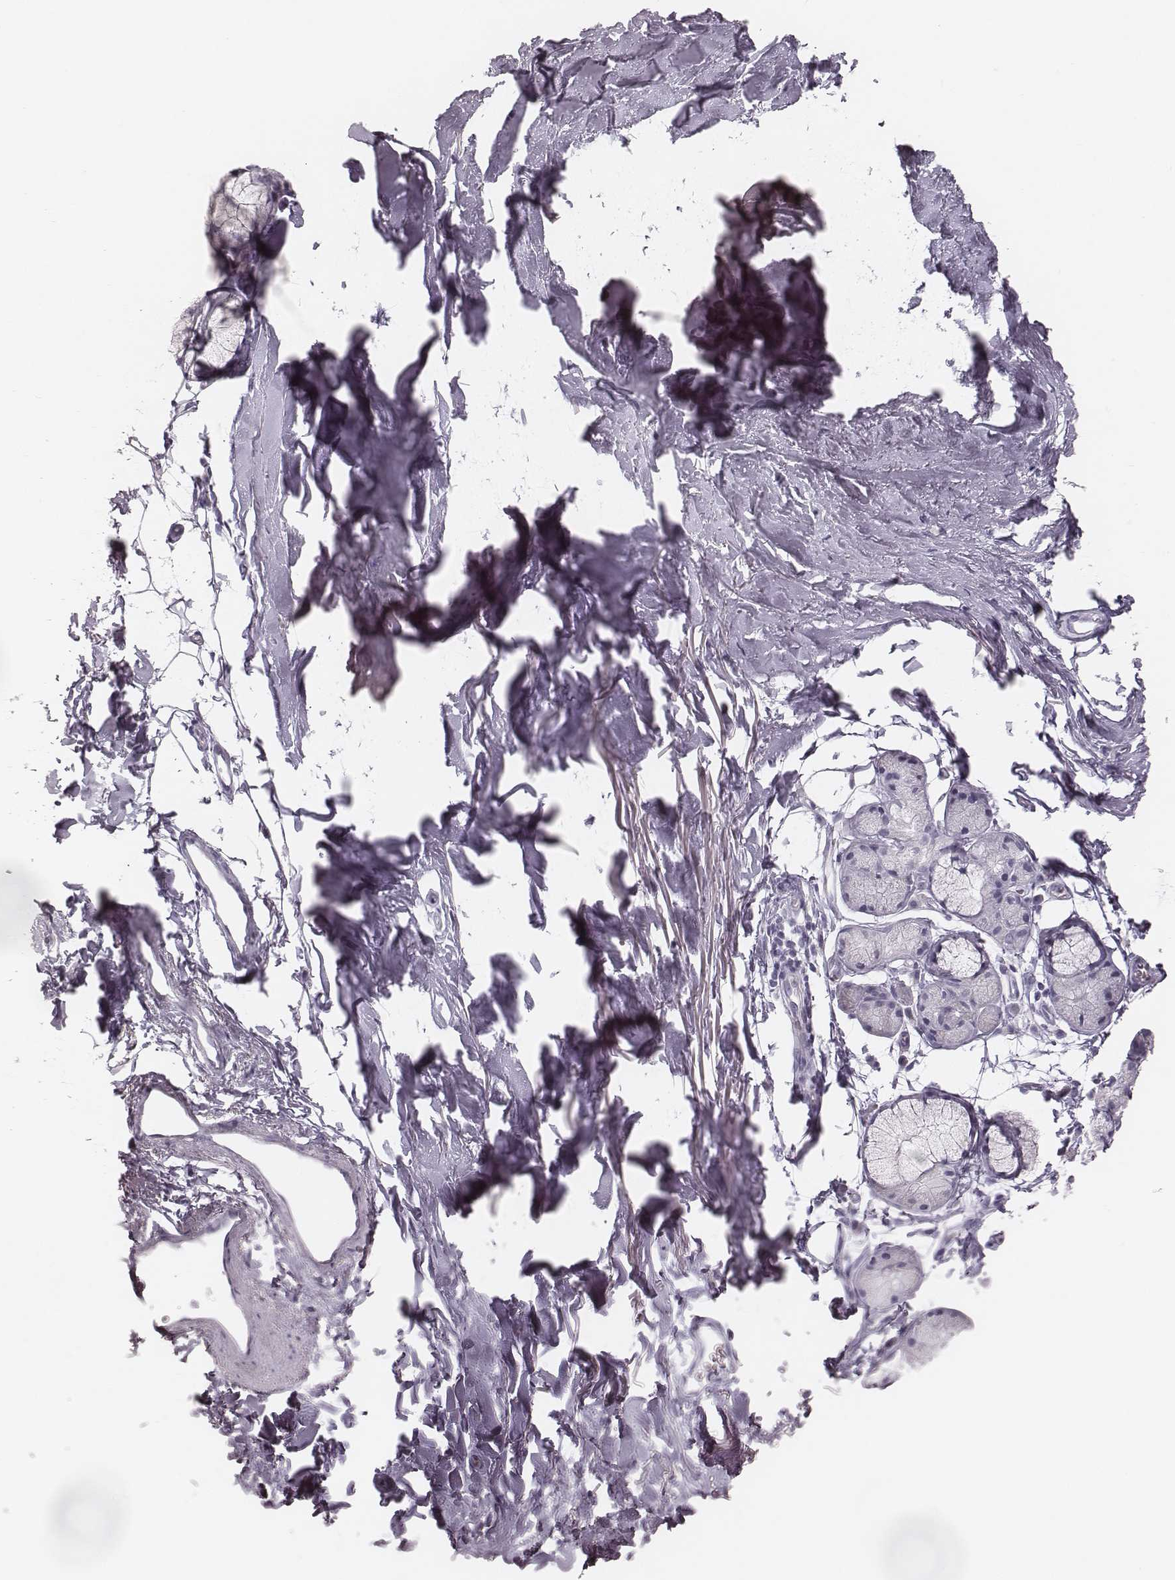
{"staining": {"intensity": "negative", "quantity": "none", "location": "none"}, "tissue": "adipose tissue", "cell_type": "Adipocytes", "image_type": "normal", "snomed": [{"axis": "morphology", "description": "Normal tissue, NOS"}, {"axis": "topography", "description": "Cartilage tissue"}, {"axis": "topography", "description": "Bronchus"}], "caption": "An immunohistochemistry image of unremarkable adipose tissue is shown. There is no staining in adipocytes of adipose tissue.", "gene": "SPA17", "patient": {"sex": "female", "age": 79}}